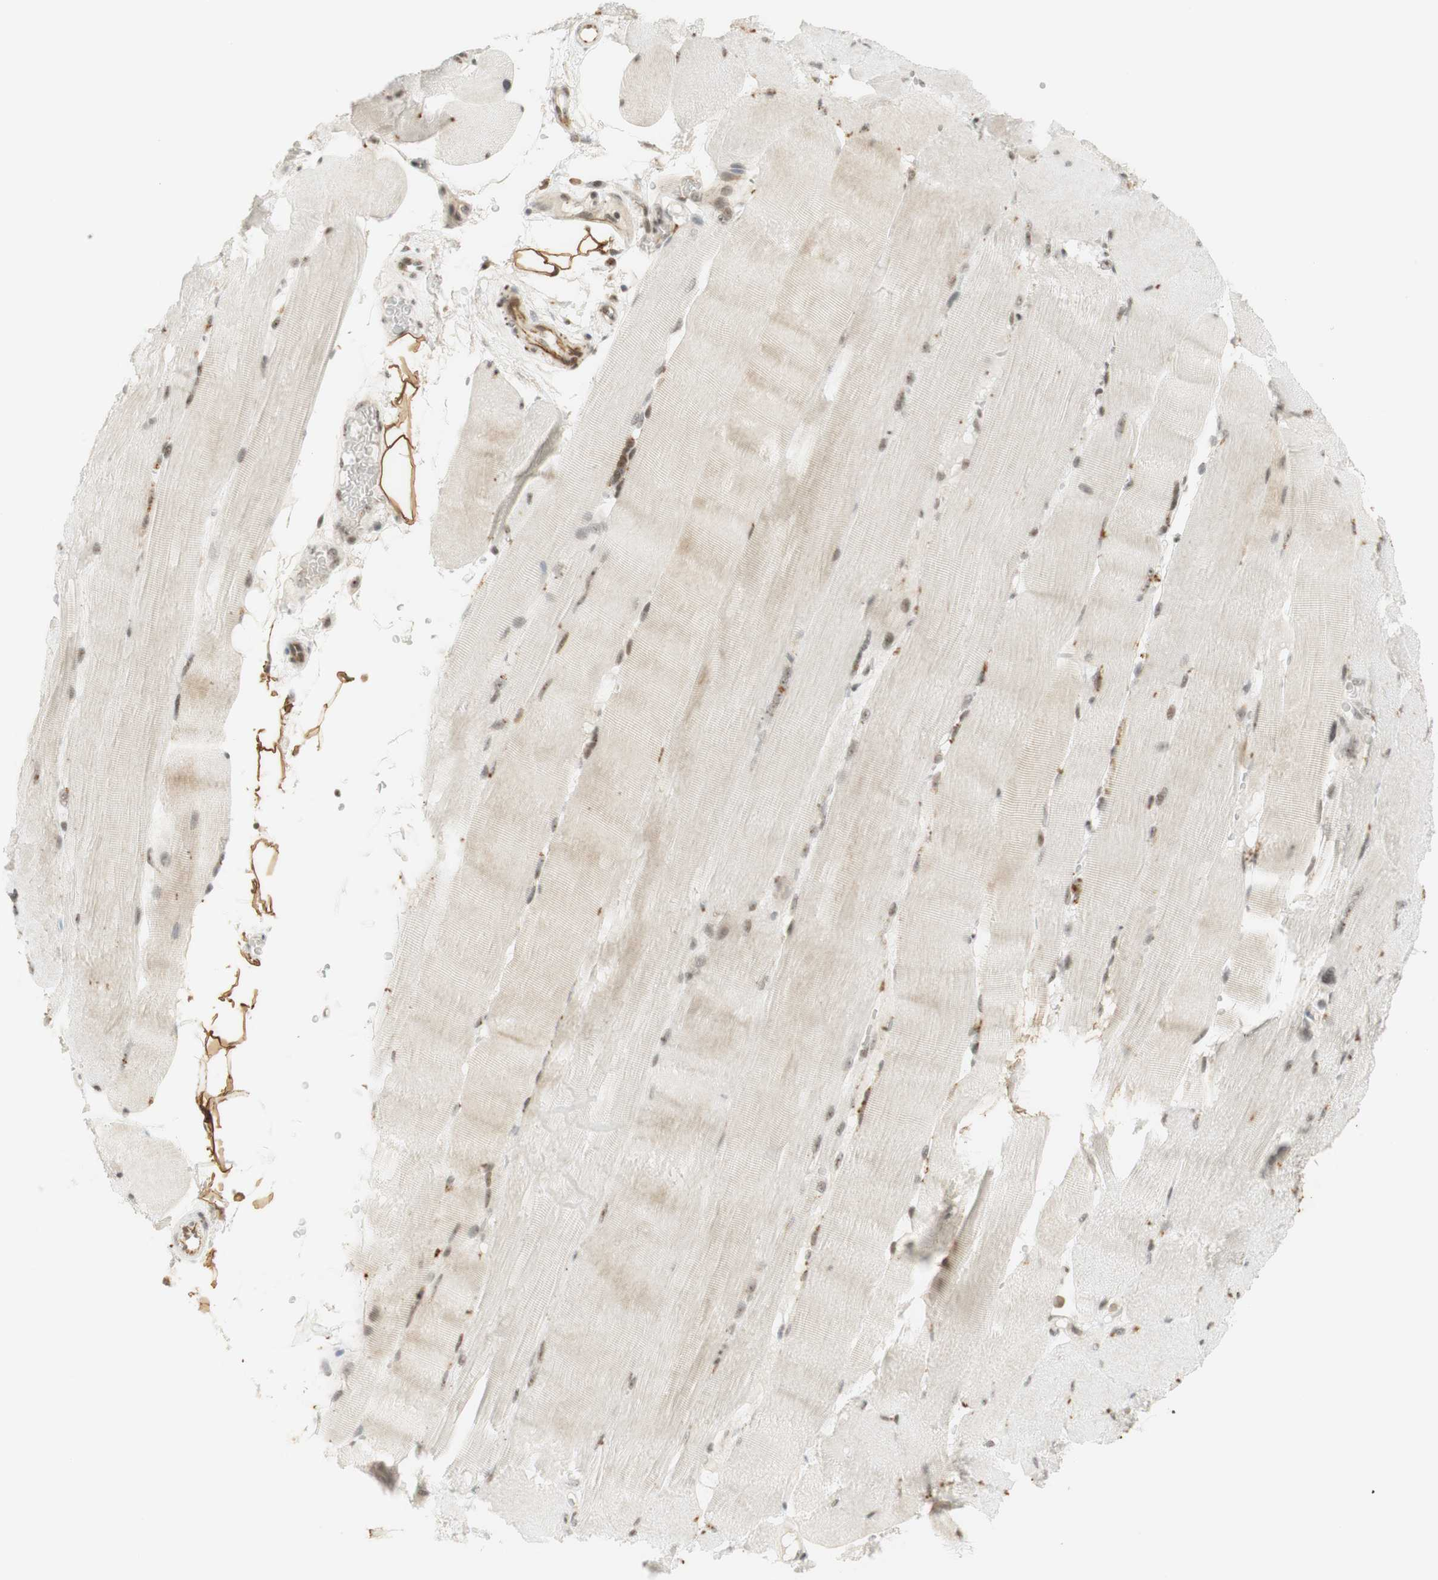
{"staining": {"intensity": "moderate", "quantity": ">75%", "location": "cytoplasmic/membranous,nuclear"}, "tissue": "skeletal muscle", "cell_type": "Myocytes", "image_type": "normal", "snomed": [{"axis": "morphology", "description": "Normal tissue, NOS"}, {"axis": "topography", "description": "Skin"}, {"axis": "topography", "description": "Skeletal muscle"}], "caption": "Brown immunohistochemical staining in unremarkable skeletal muscle shows moderate cytoplasmic/membranous,nuclear expression in approximately >75% of myocytes. The protein is shown in brown color, while the nuclei are stained blue.", "gene": "IRF1", "patient": {"sex": "male", "age": 83}}